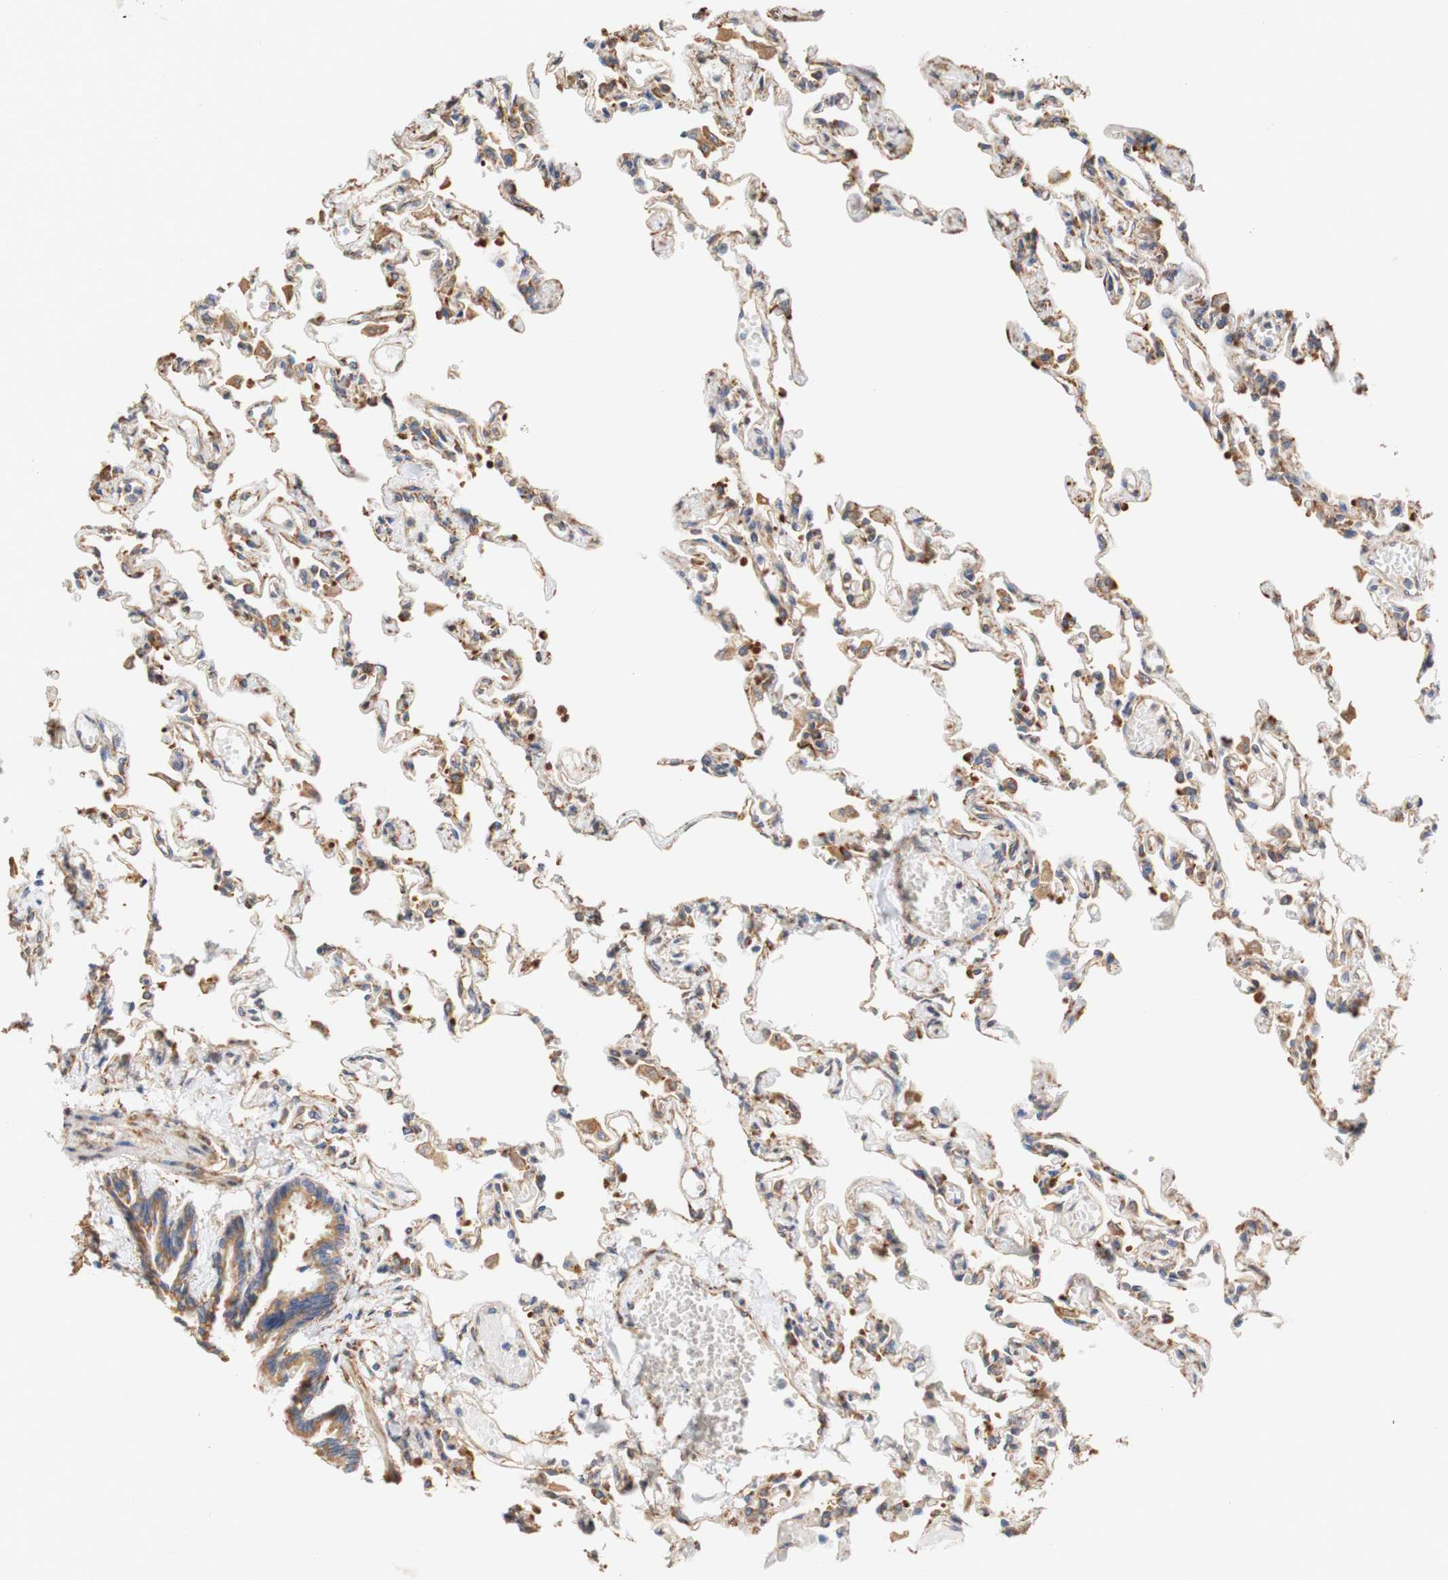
{"staining": {"intensity": "moderate", "quantity": ">75%", "location": "cytoplasmic/membranous"}, "tissue": "lung", "cell_type": "Alveolar cells", "image_type": "normal", "snomed": [{"axis": "morphology", "description": "Normal tissue, NOS"}, {"axis": "topography", "description": "Lung"}], "caption": "IHC photomicrograph of benign human lung stained for a protein (brown), which reveals medium levels of moderate cytoplasmic/membranous staining in approximately >75% of alveolar cells.", "gene": "EIF2AK4", "patient": {"sex": "male", "age": 21}}